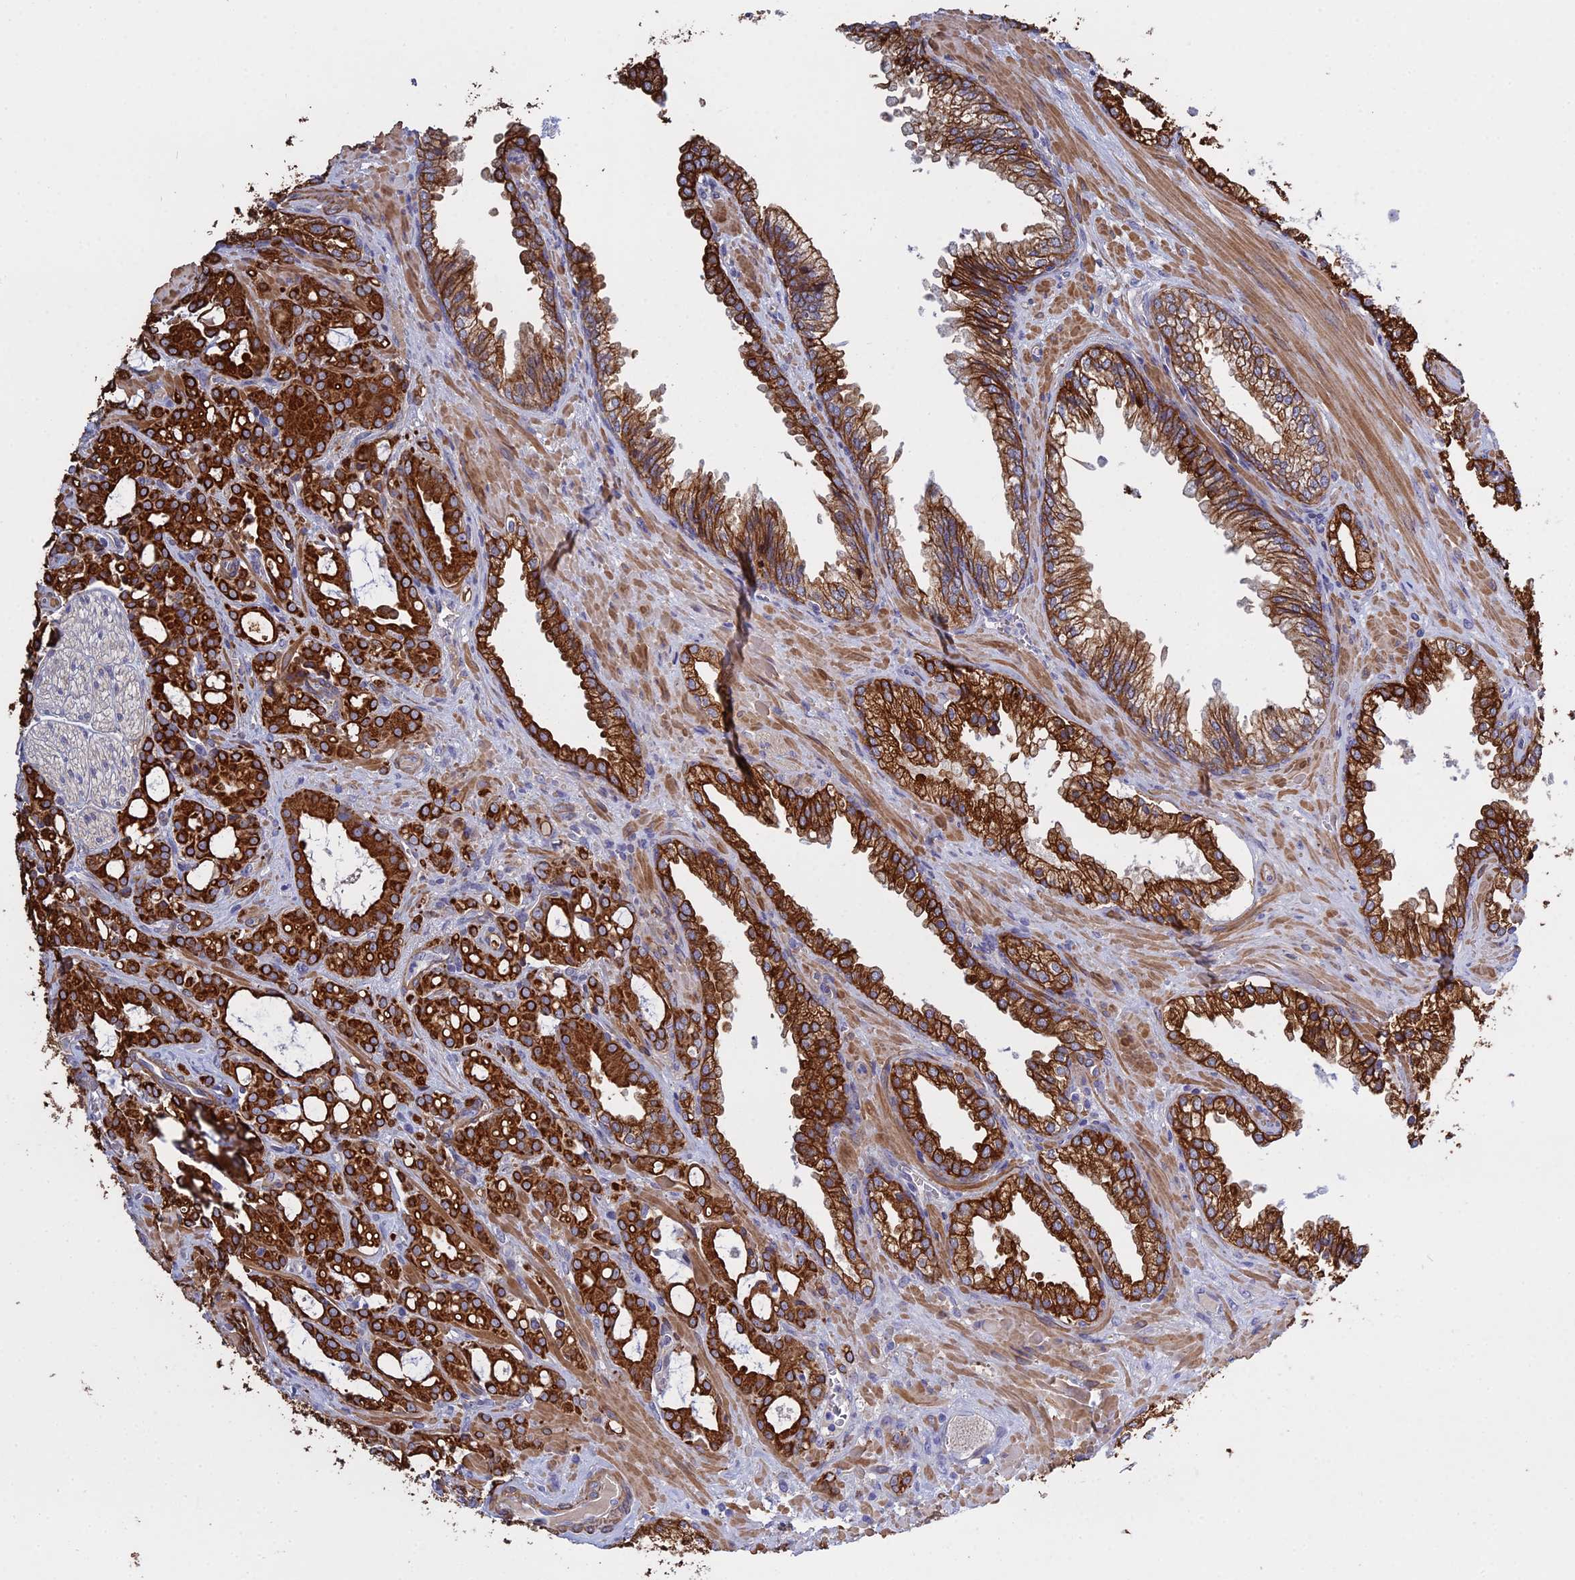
{"staining": {"intensity": "strong", "quantity": ">75%", "location": "cytoplasmic/membranous"}, "tissue": "prostate cancer", "cell_type": "Tumor cells", "image_type": "cancer", "snomed": [{"axis": "morphology", "description": "Adenocarcinoma, High grade"}, {"axis": "topography", "description": "Prostate"}], "caption": "A high-resolution histopathology image shows immunohistochemistry staining of prostate high-grade adenocarcinoma, which exhibits strong cytoplasmic/membranous positivity in approximately >75% of tumor cells.", "gene": "LZTS2", "patient": {"sex": "male", "age": 72}}